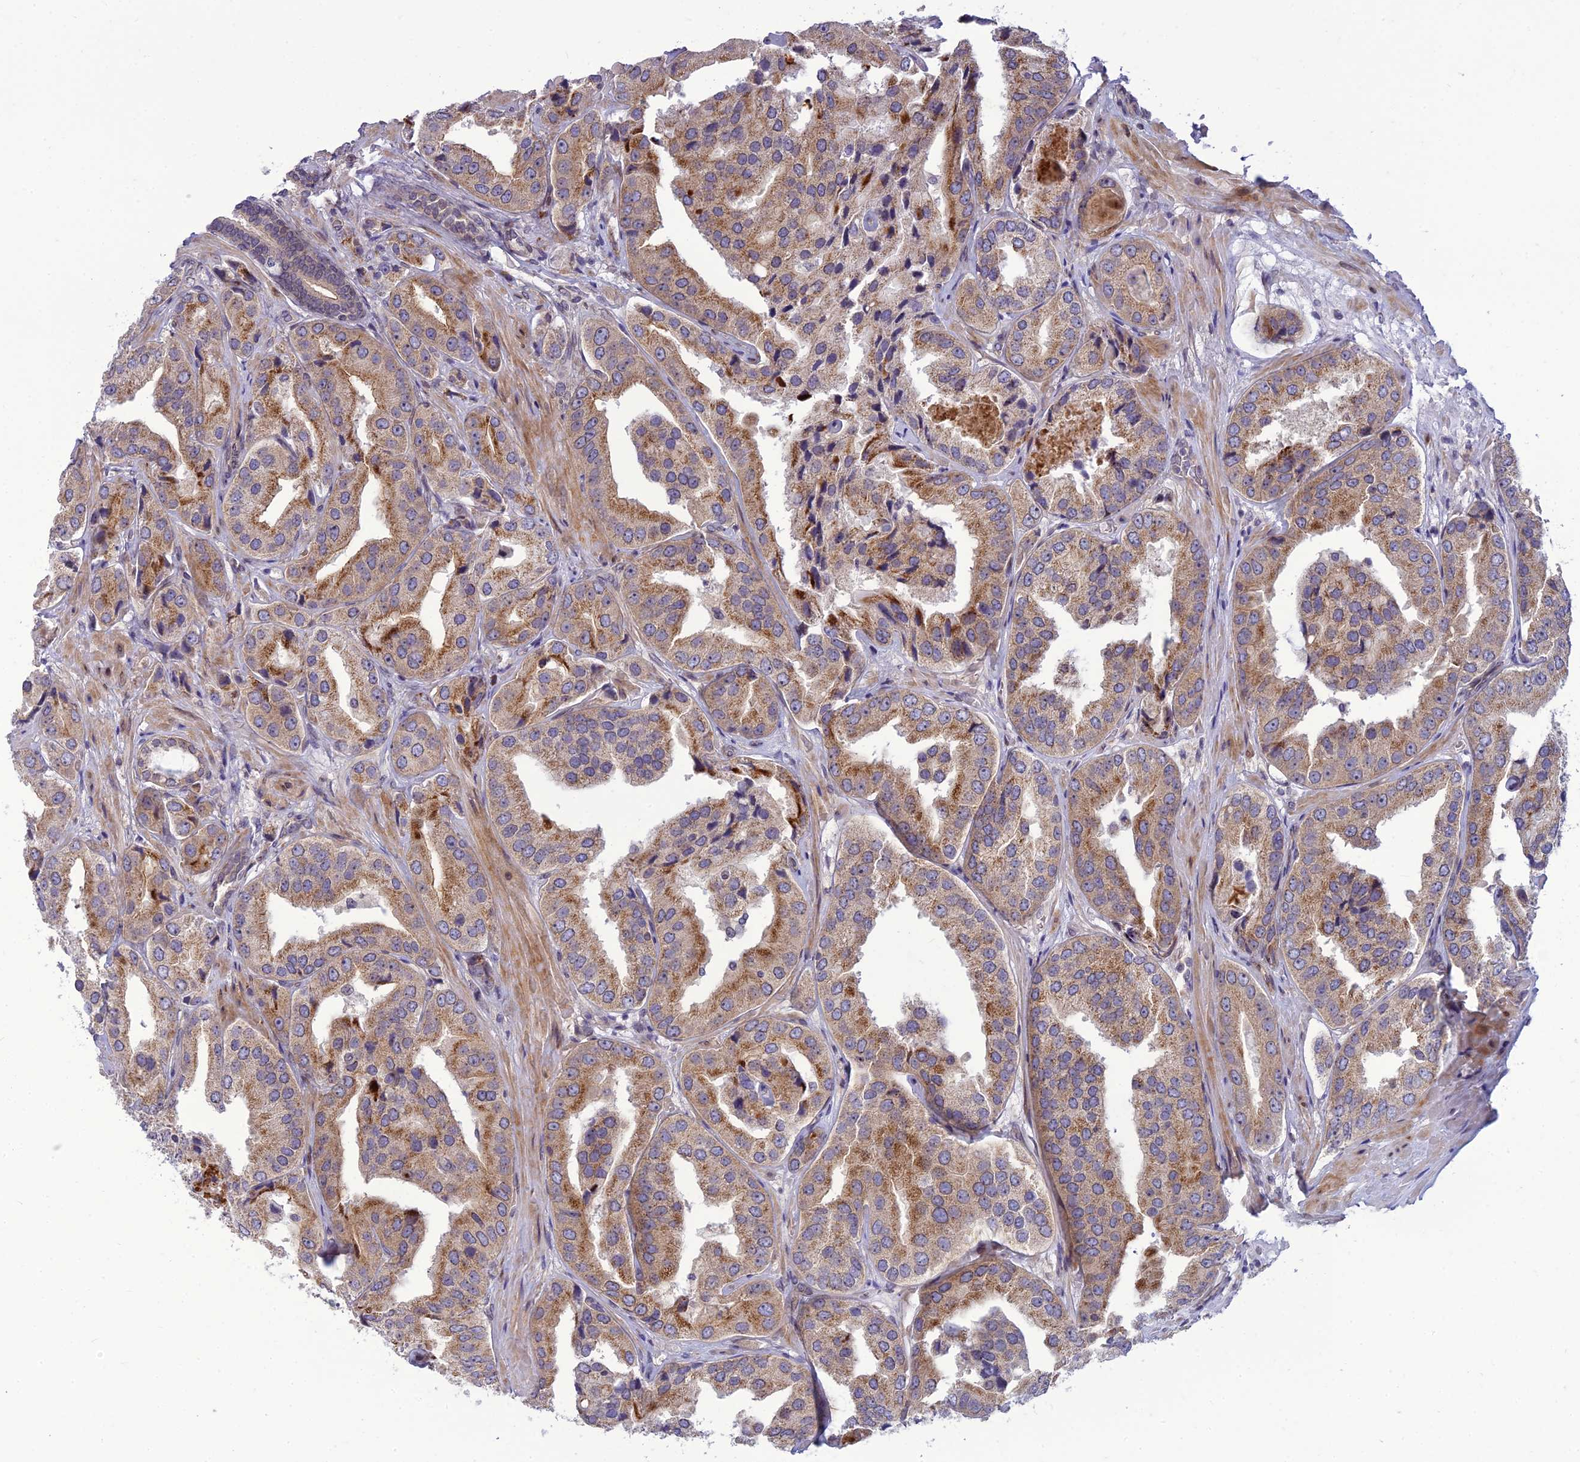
{"staining": {"intensity": "moderate", "quantity": ">75%", "location": "cytoplasmic/membranous"}, "tissue": "prostate cancer", "cell_type": "Tumor cells", "image_type": "cancer", "snomed": [{"axis": "morphology", "description": "Adenocarcinoma, High grade"}, {"axis": "topography", "description": "Prostate"}], "caption": "IHC image of high-grade adenocarcinoma (prostate) stained for a protein (brown), which demonstrates medium levels of moderate cytoplasmic/membranous expression in approximately >75% of tumor cells.", "gene": "DTX2", "patient": {"sex": "male", "age": 63}}